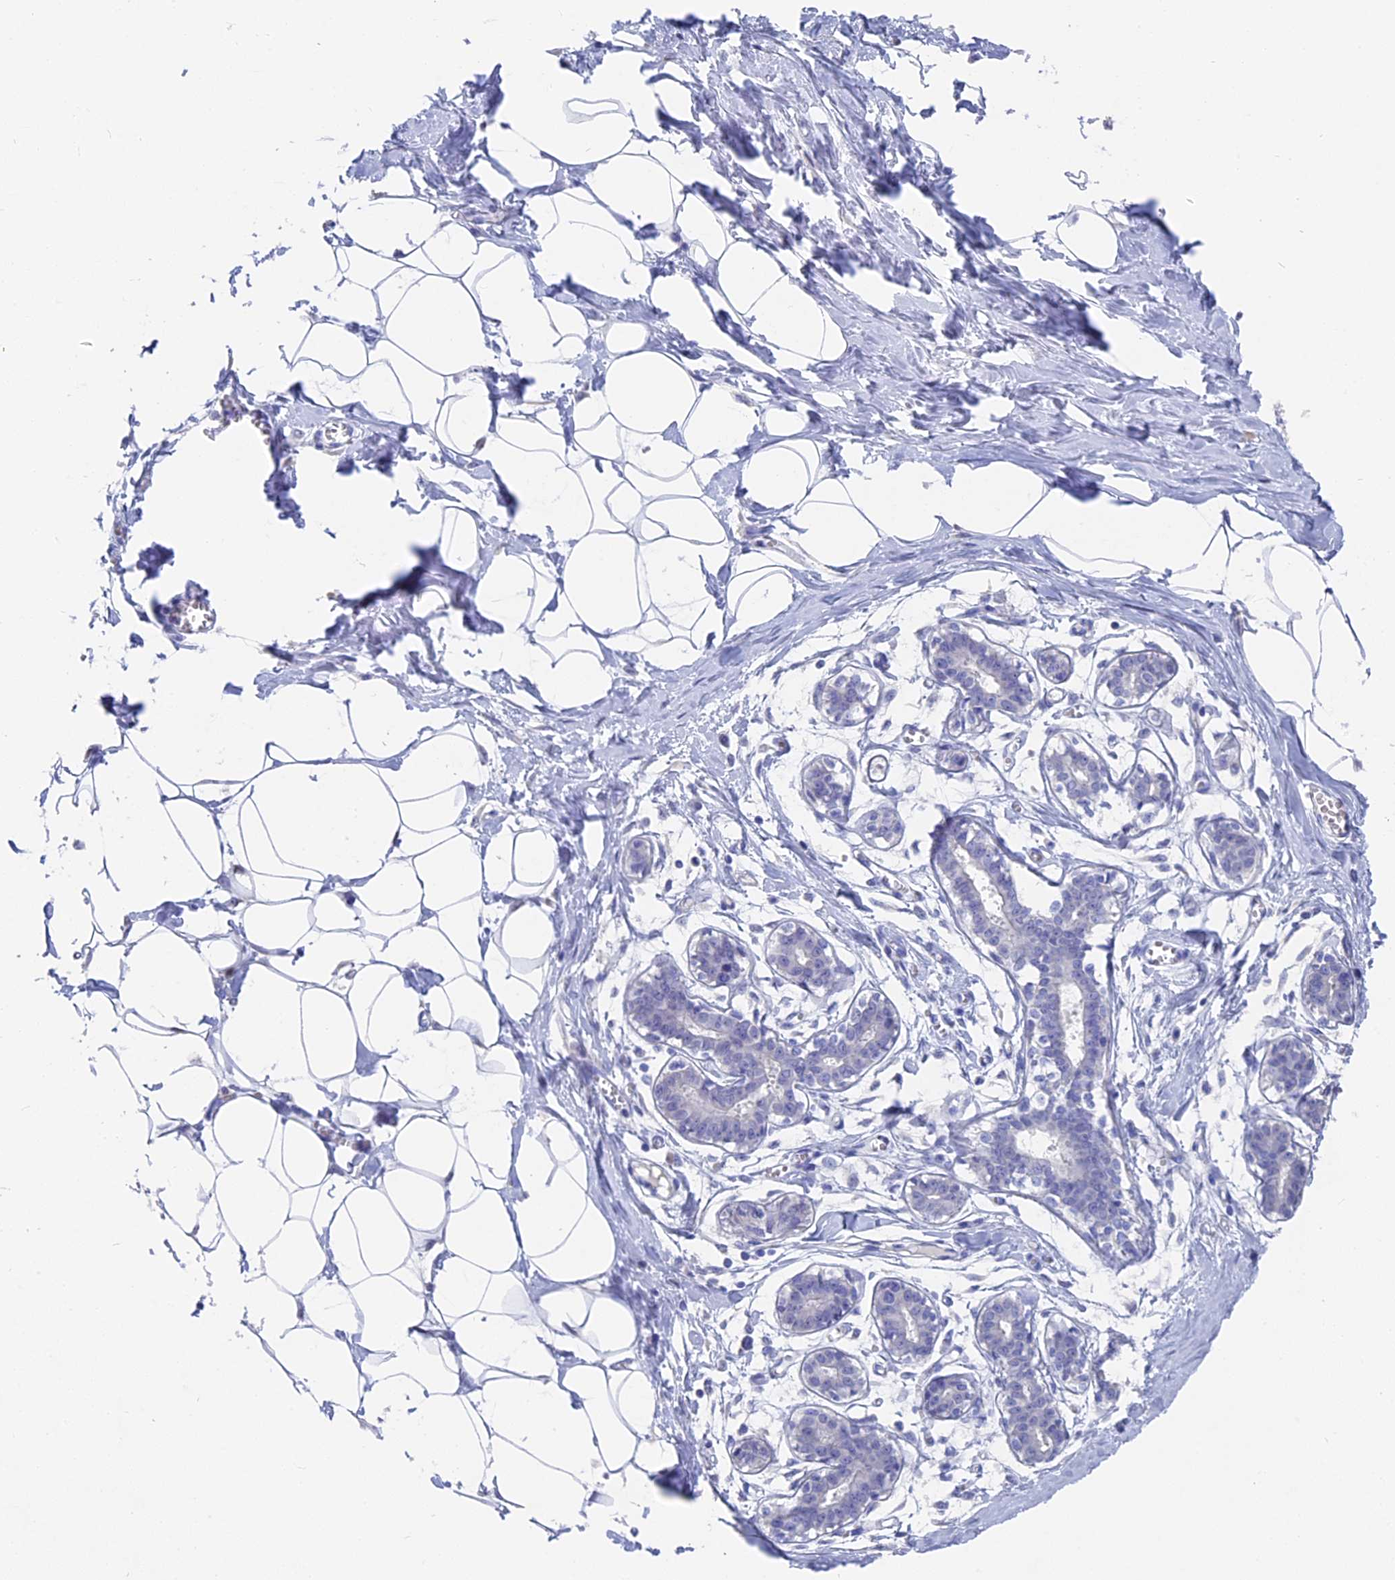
{"staining": {"intensity": "negative", "quantity": "none", "location": "none"}, "tissue": "breast", "cell_type": "Adipocytes", "image_type": "normal", "snomed": [{"axis": "morphology", "description": "Normal tissue, NOS"}, {"axis": "topography", "description": "Breast"}], "caption": "IHC of unremarkable breast exhibits no expression in adipocytes. (Stains: DAB (3,3'-diaminobenzidine) IHC with hematoxylin counter stain, Microscopy: brightfield microscopy at high magnification).", "gene": "VPS33B", "patient": {"sex": "female", "age": 27}}